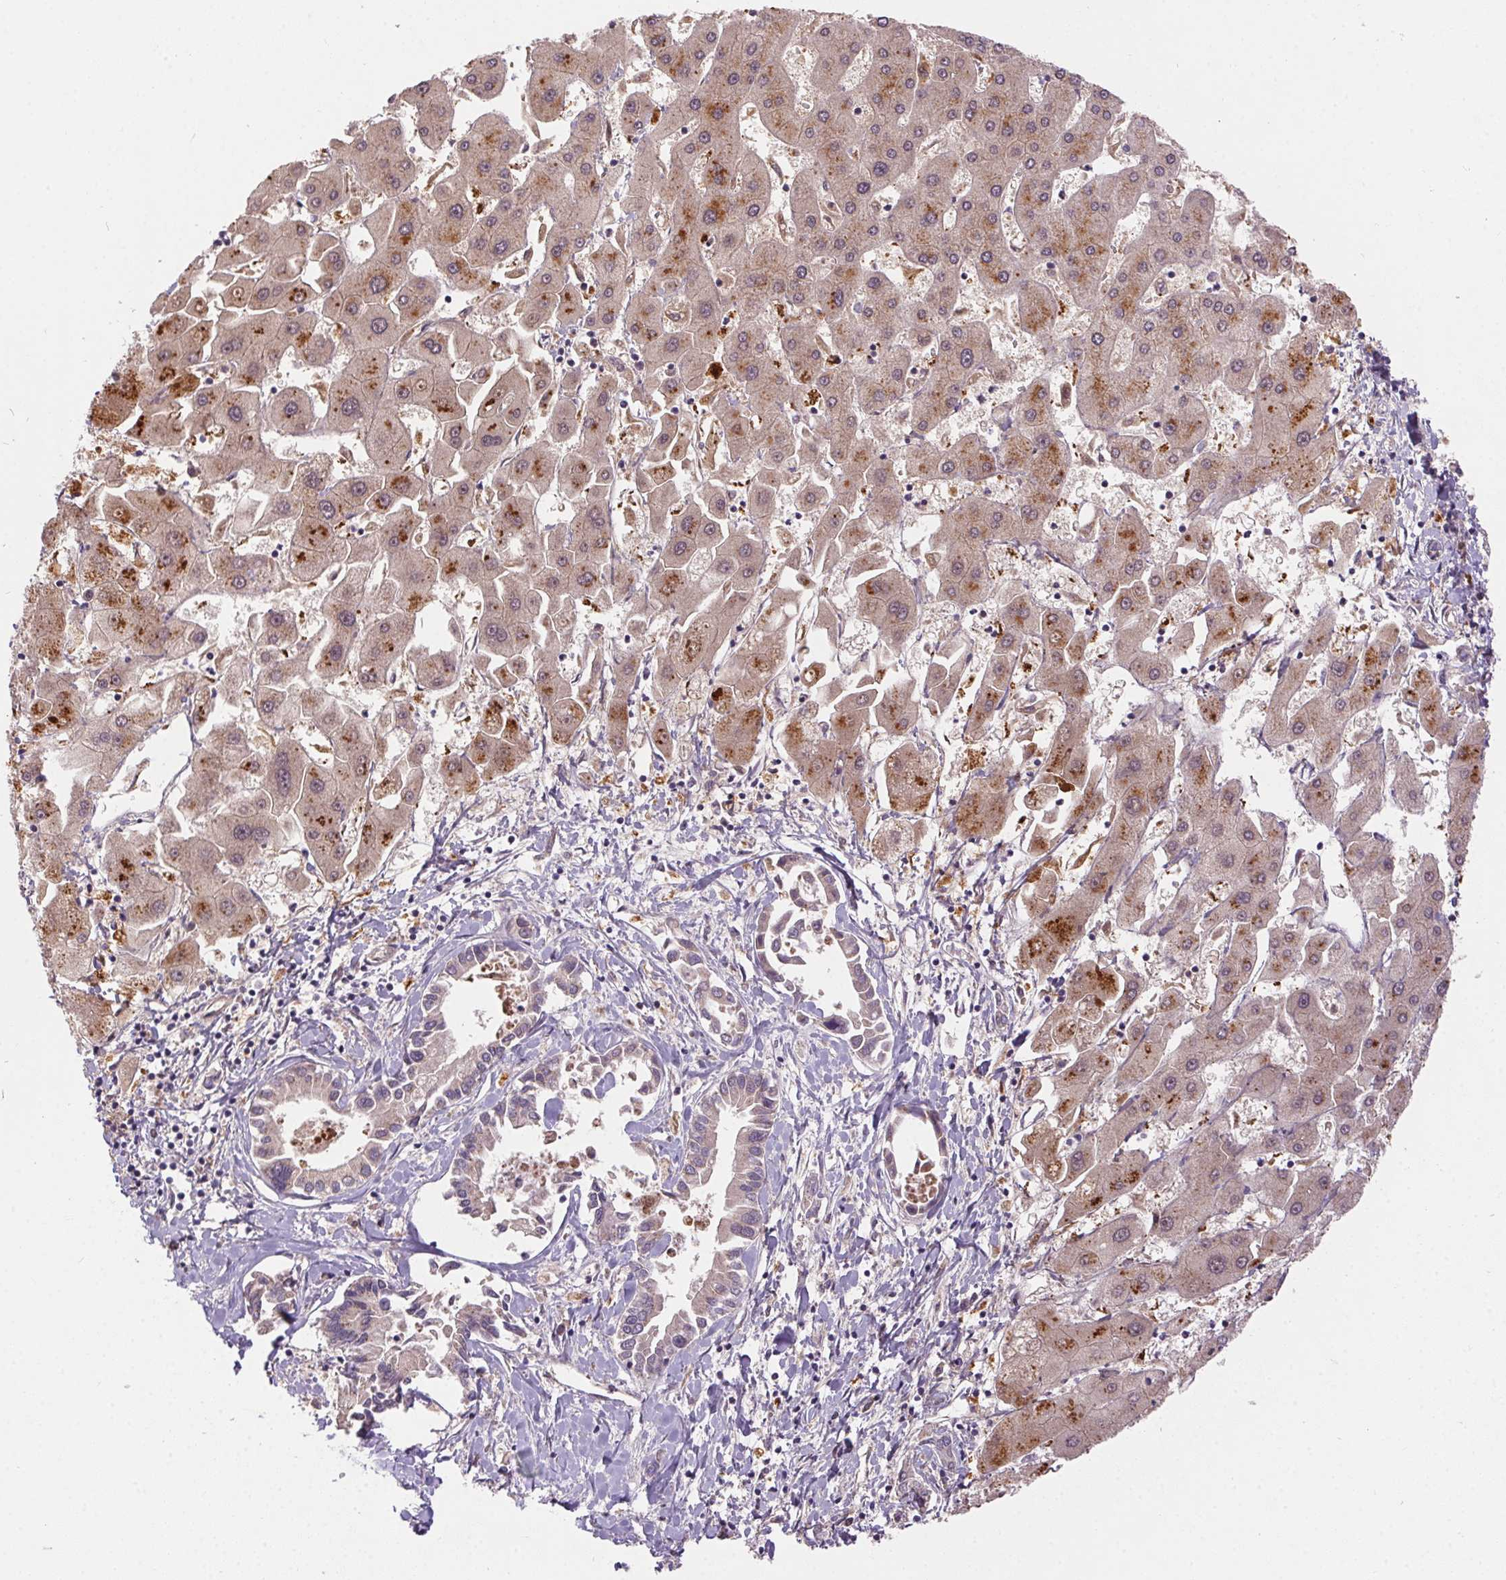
{"staining": {"intensity": "negative", "quantity": "none", "location": "none"}, "tissue": "liver cancer", "cell_type": "Tumor cells", "image_type": "cancer", "snomed": [{"axis": "morphology", "description": "Cholangiocarcinoma"}, {"axis": "topography", "description": "Liver"}], "caption": "Tumor cells show no significant staining in cholangiocarcinoma (liver).", "gene": "NUDT16", "patient": {"sex": "male", "age": 66}}